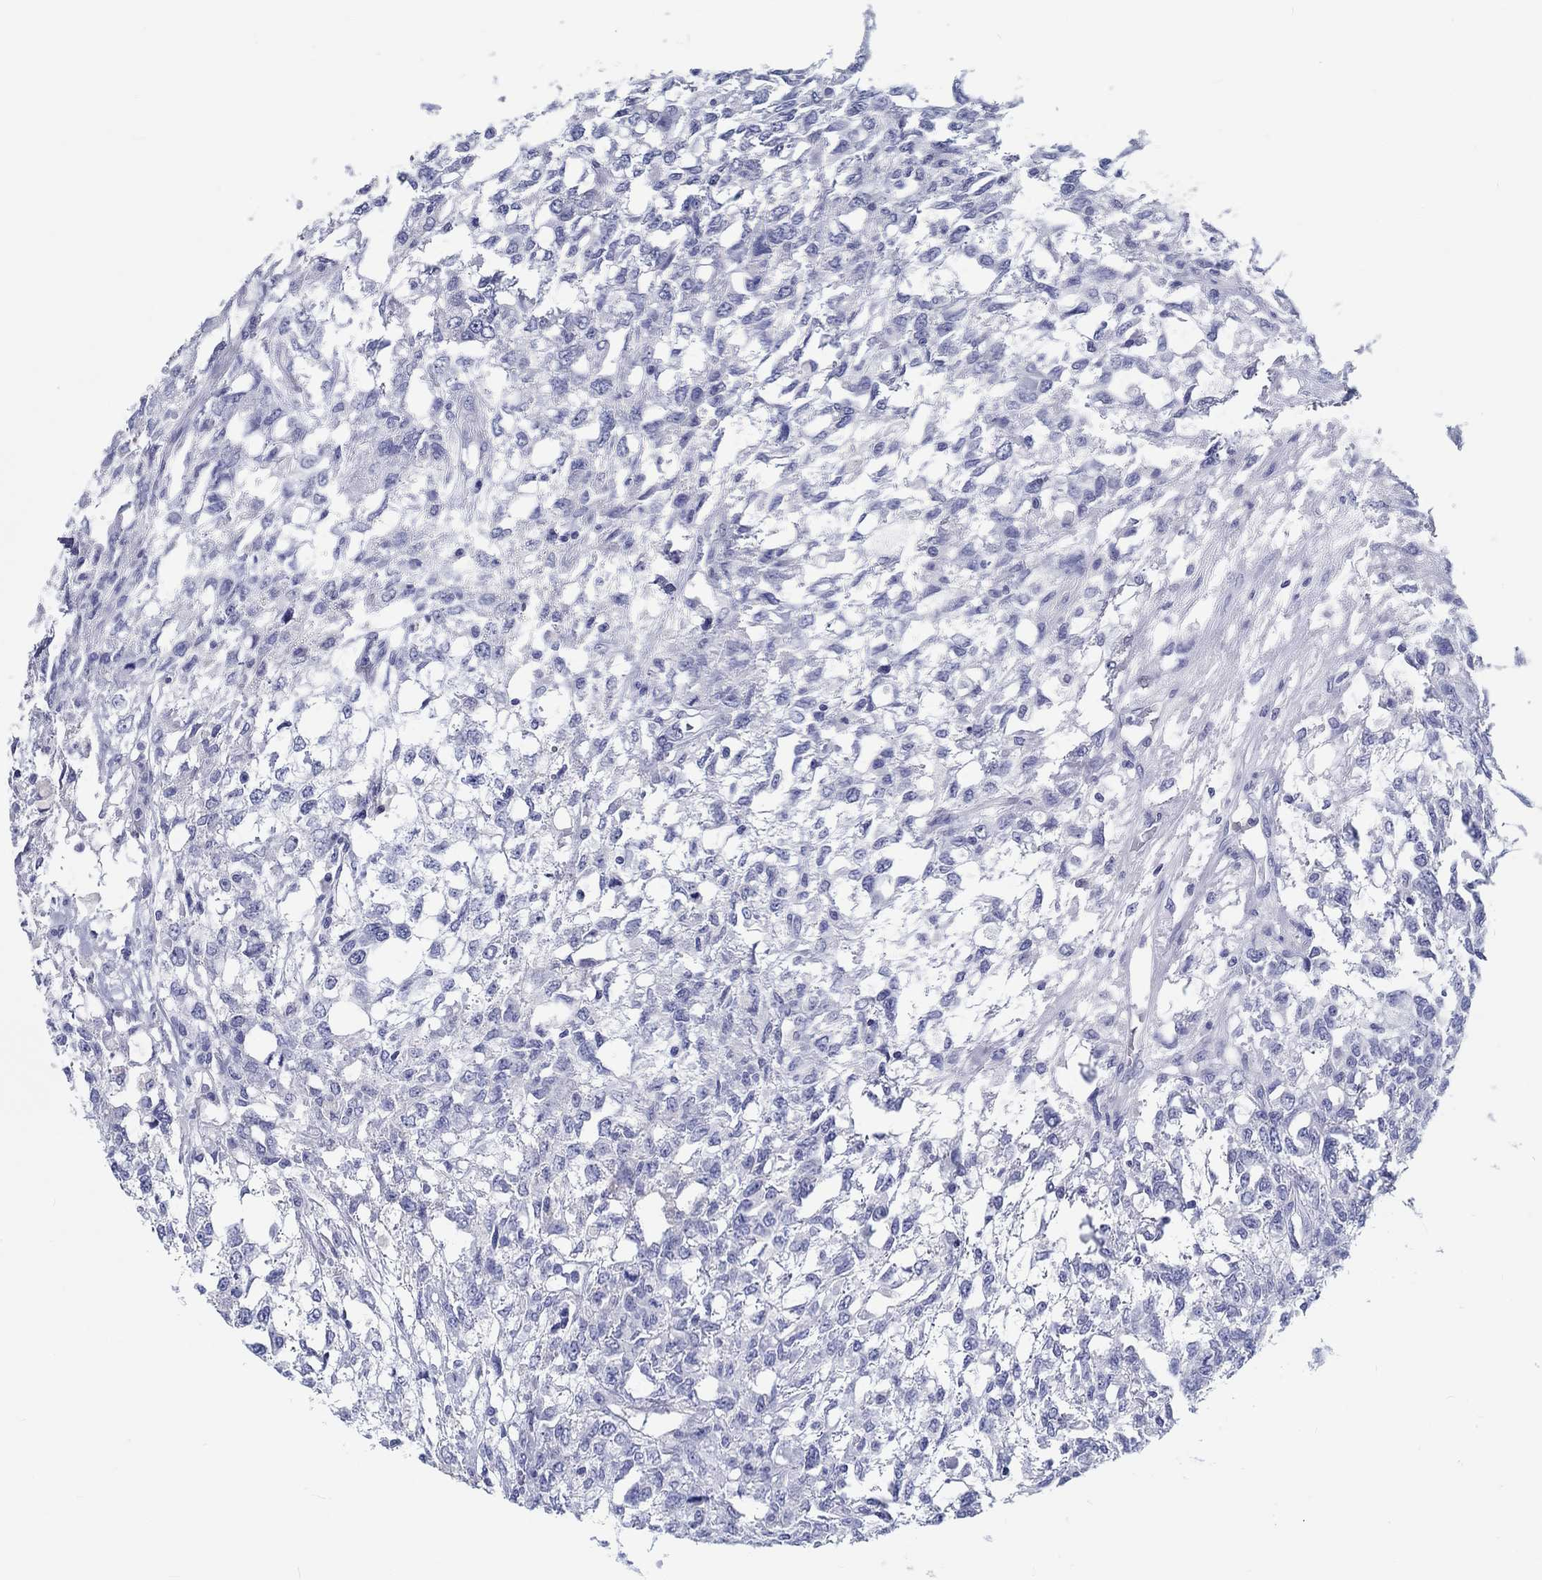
{"staining": {"intensity": "negative", "quantity": "none", "location": "none"}, "tissue": "testis cancer", "cell_type": "Tumor cells", "image_type": "cancer", "snomed": [{"axis": "morphology", "description": "Seminoma, NOS"}, {"axis": "topography", "description": "Testis"}], "caption": "This histopathology image is of testis cancer stained with immunohistochemistry (IHC) to label a protein in brown with the nuclei are counter-stained blue. There is no positivity in tumor cells. (DAB immunohistochemistry (IHC) visualized using brightfield microscopy, high magnification).", "gene": "H1-1", "patient": {"sex": "male", "age": 52}}